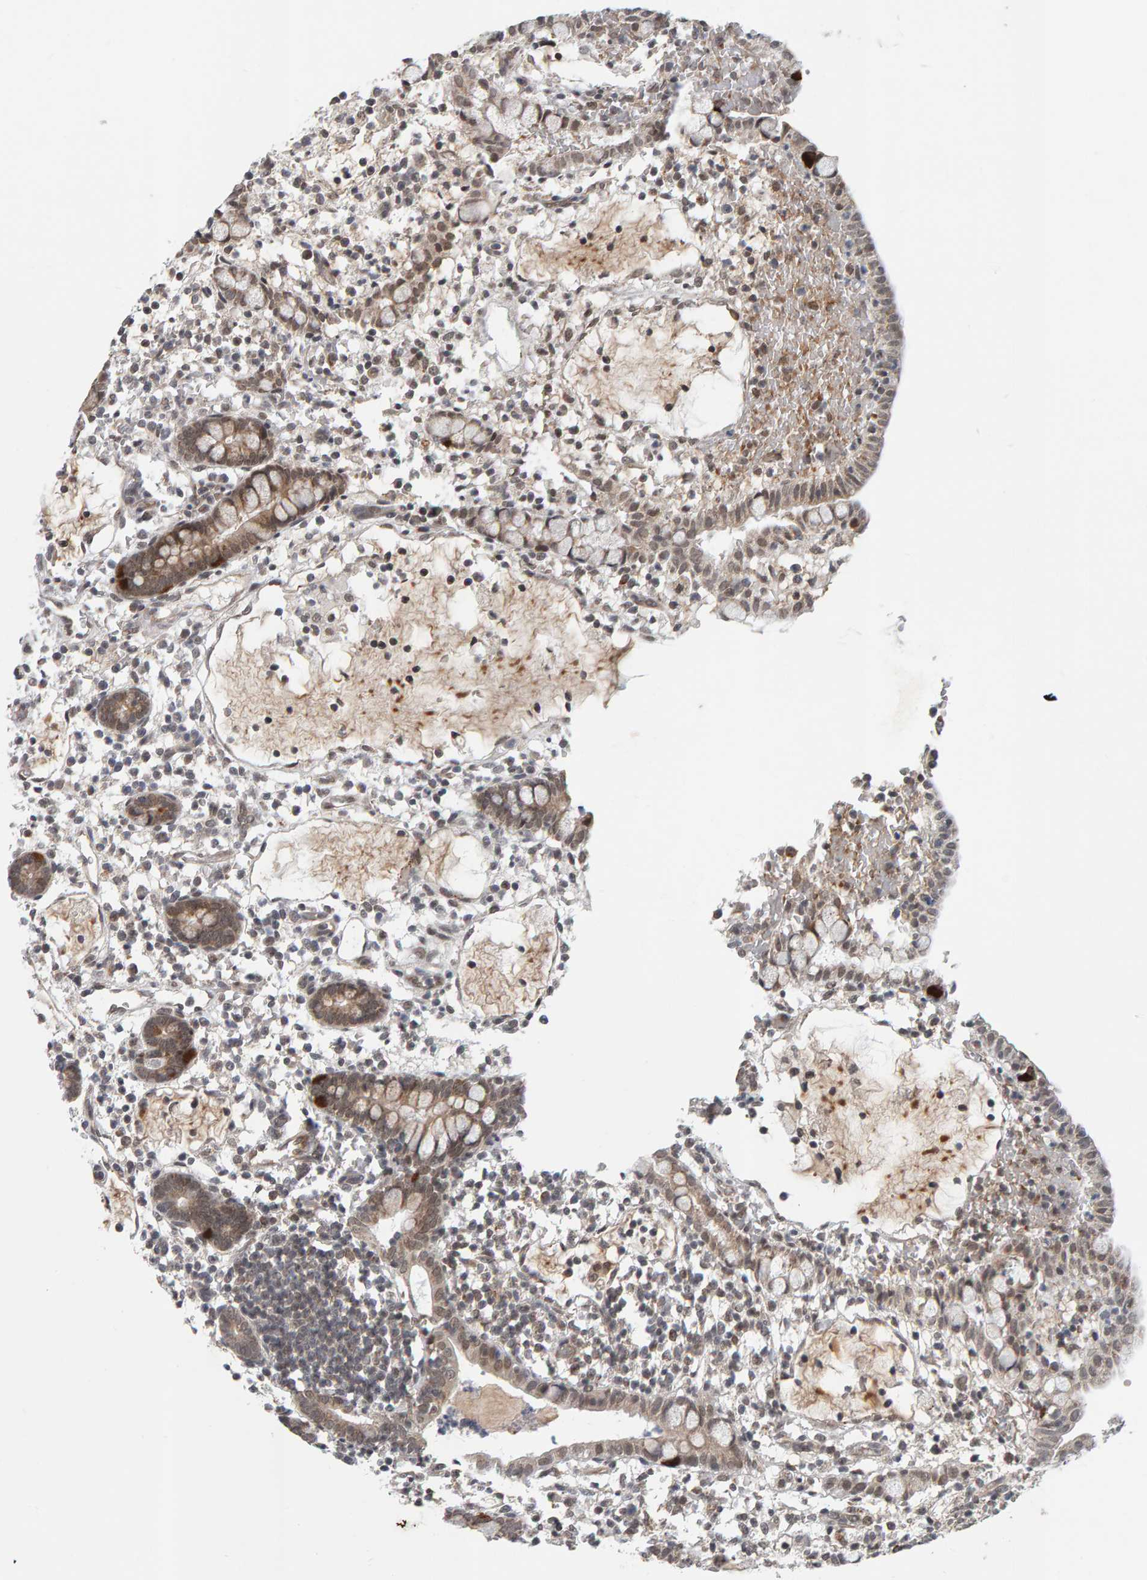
{"staining": {"intensity": "strong", "quantity": ">75%", "location": "cytoplasmic/membranous"}, "tissue": "small intestine", "cell_type": "Glandular cells", "image_type": "normal", "snomed": [{"axis": "morphology", "description": "Normal tissue, NOS"}, {"axis": "morphology", "description": "Developmental malformation"}, {"axis": "topography", "description": "Small intestine"}], "caption": "Immunohistochemistry (IHC) staining of normal small intestine, which shows high levels of strong cytoplasmic/membranous expression in about >75% of glandular cells indicating strong cytoplasmic/membranous protein staining. The staining was performed using DAB (brown) for protein detection and nuclei were counterstained in hematoxylin (blue).", "gene": "DAP3", "patient": {"sex": "male"}}